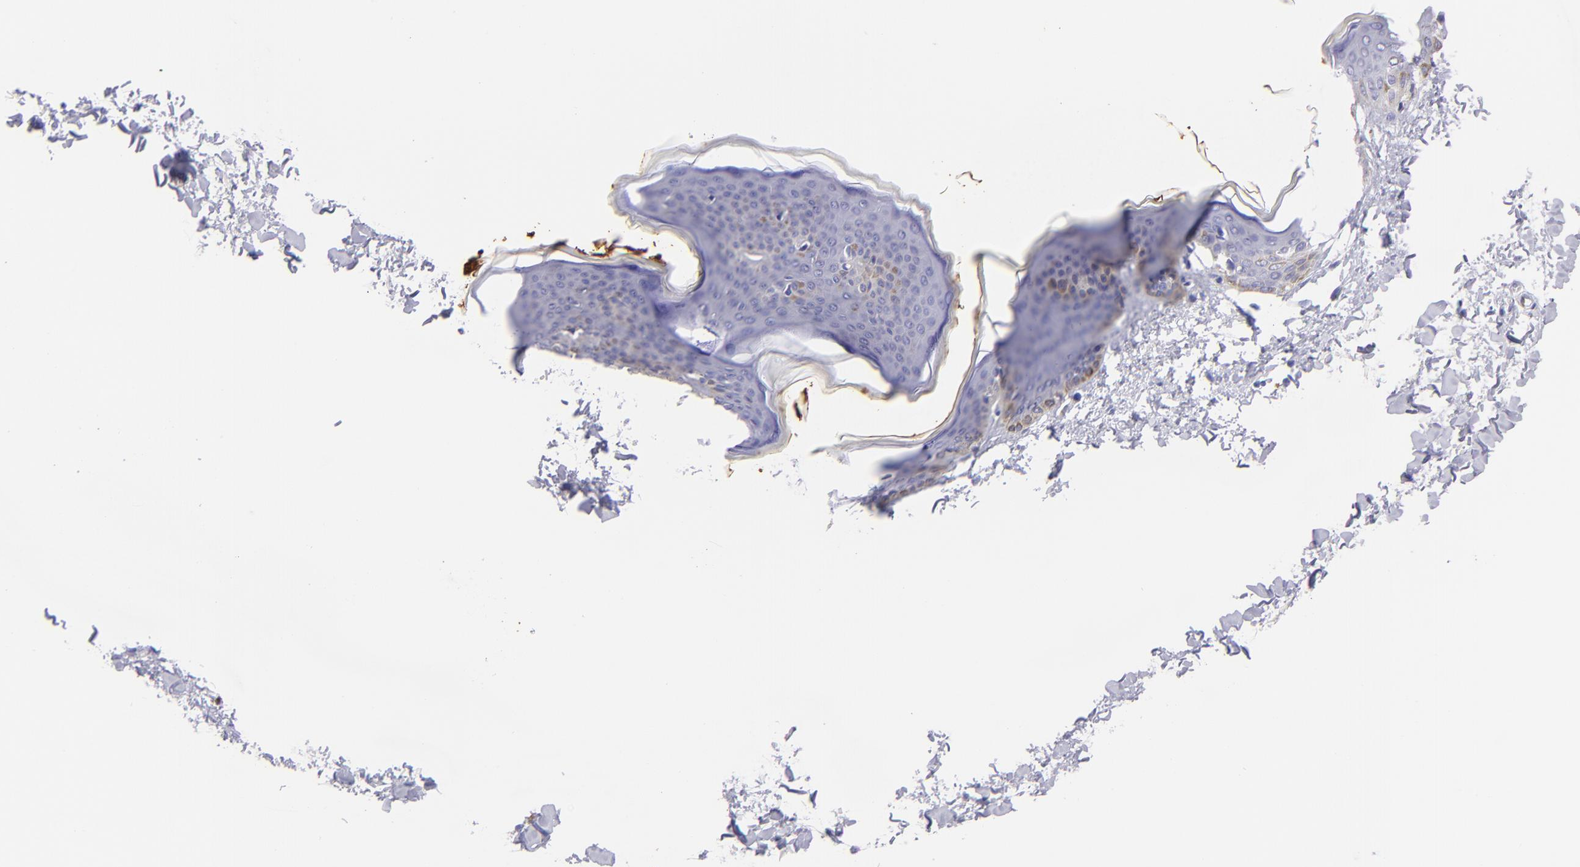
{"staining": {"intensity": "negative", "quantity": "none", "location": "none"}, "tissue": "skin", "cell_type": "Fibroblasts", "image_type": "normal", "snomed": [{"axis": "morphology", "description": "Normal tissue, NOS"}, {"axis": "topography", "description": "Skin"}], "caption": "This is a photomicrograph of immunohistochemistry staining of unremarkable skin, which shows no staining in fibroblasts. (Stains: DAB (3,3'-diaminobenzidine) immunohistochemistry with hematoxylin counter stain, Microscopy: brightfield microscopy at high magnification).", "gene": "GYPA", "patient": {"sex": "female", "age": 17}}